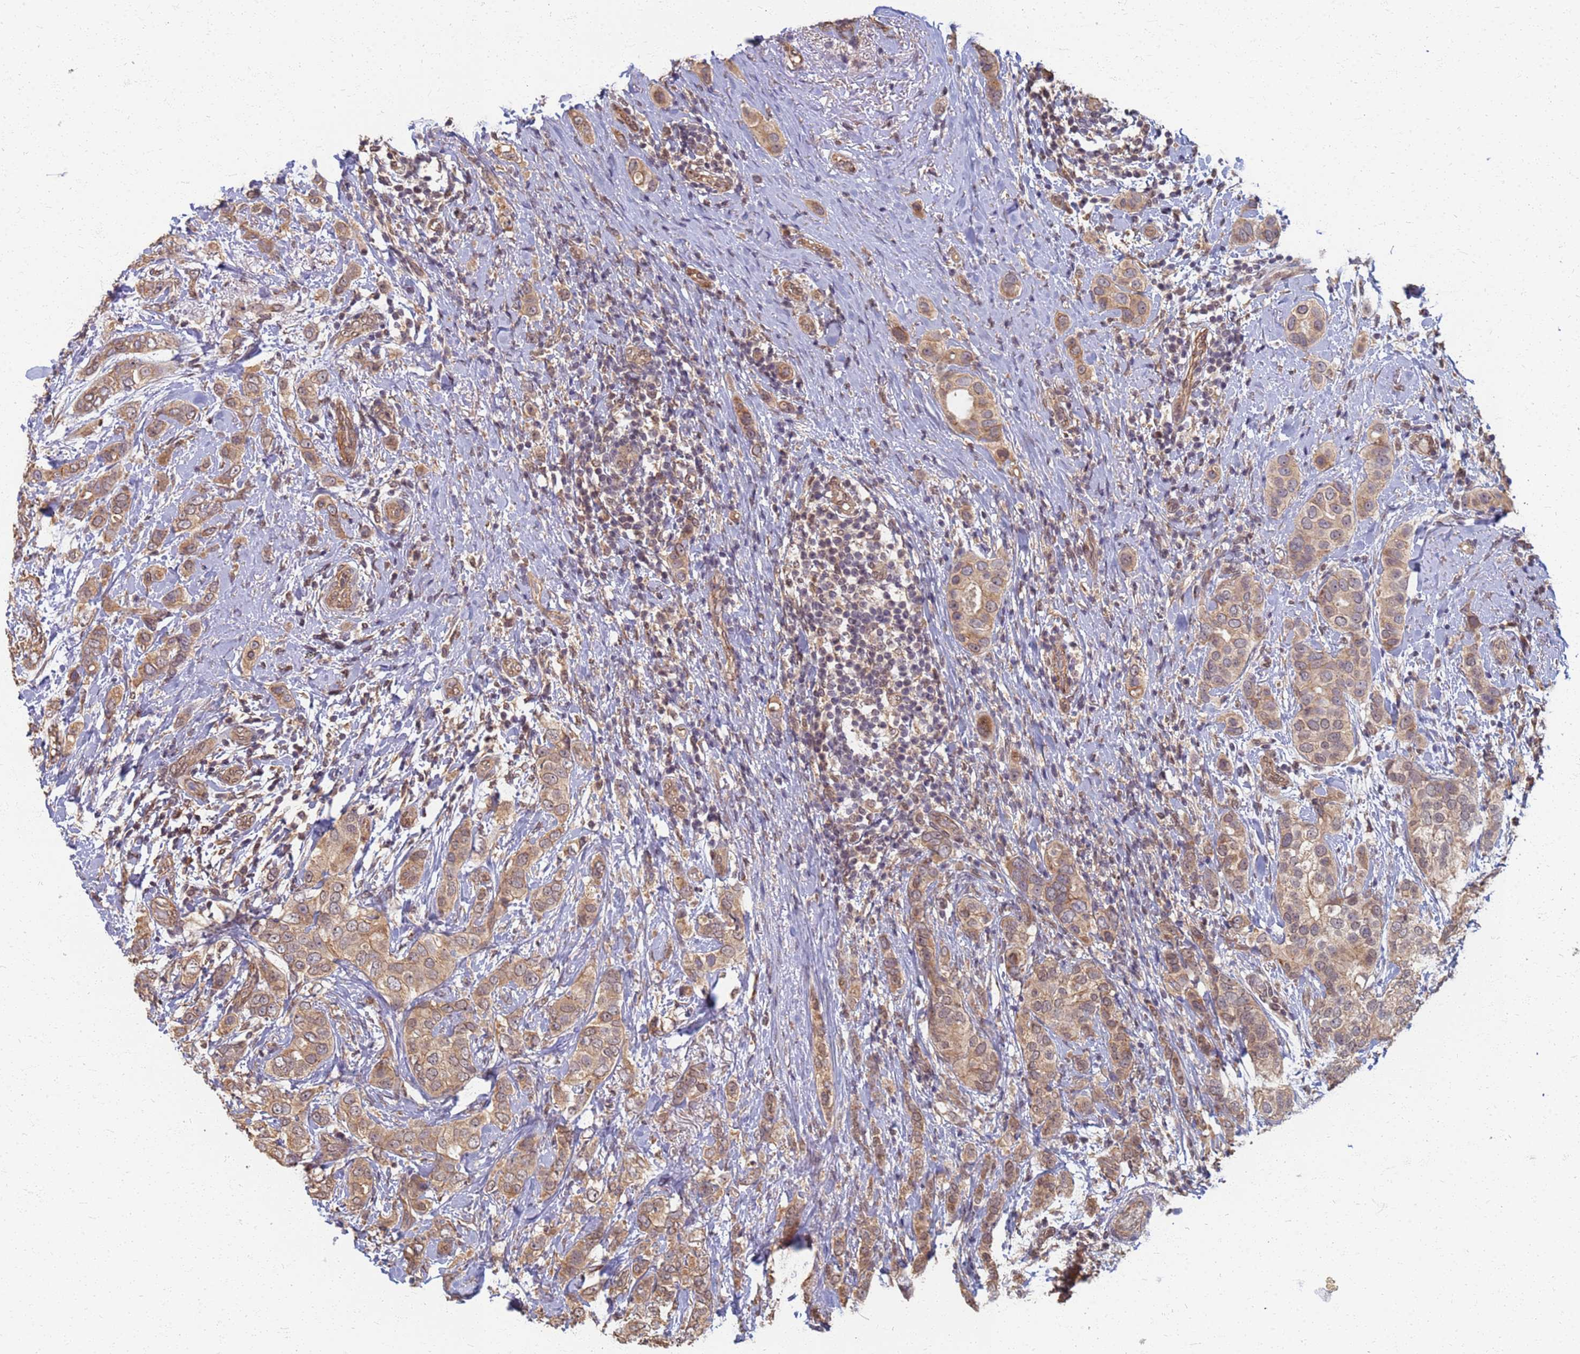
{"staining": {"intensity": "weak", "quantity": ">75%", "location": "cytoplasmic/membranous"}, "tissue": "breast cancer", "cell_type": "Tumor cells", "image_type": "cancer", "snomed": [{"axis": "morphology", "description": "Lobular carcinoma"}, {"axis": "topography", "description": "Breast"}], "caption": "This micrograph shows IHC staining of human lobular carcinoma (breast), with low weak cytoplasmic/membranous expression in approximately >75% of tumor cells.", "gene": "ITGB4", "patient": {"sex": "female", "age": 51}}